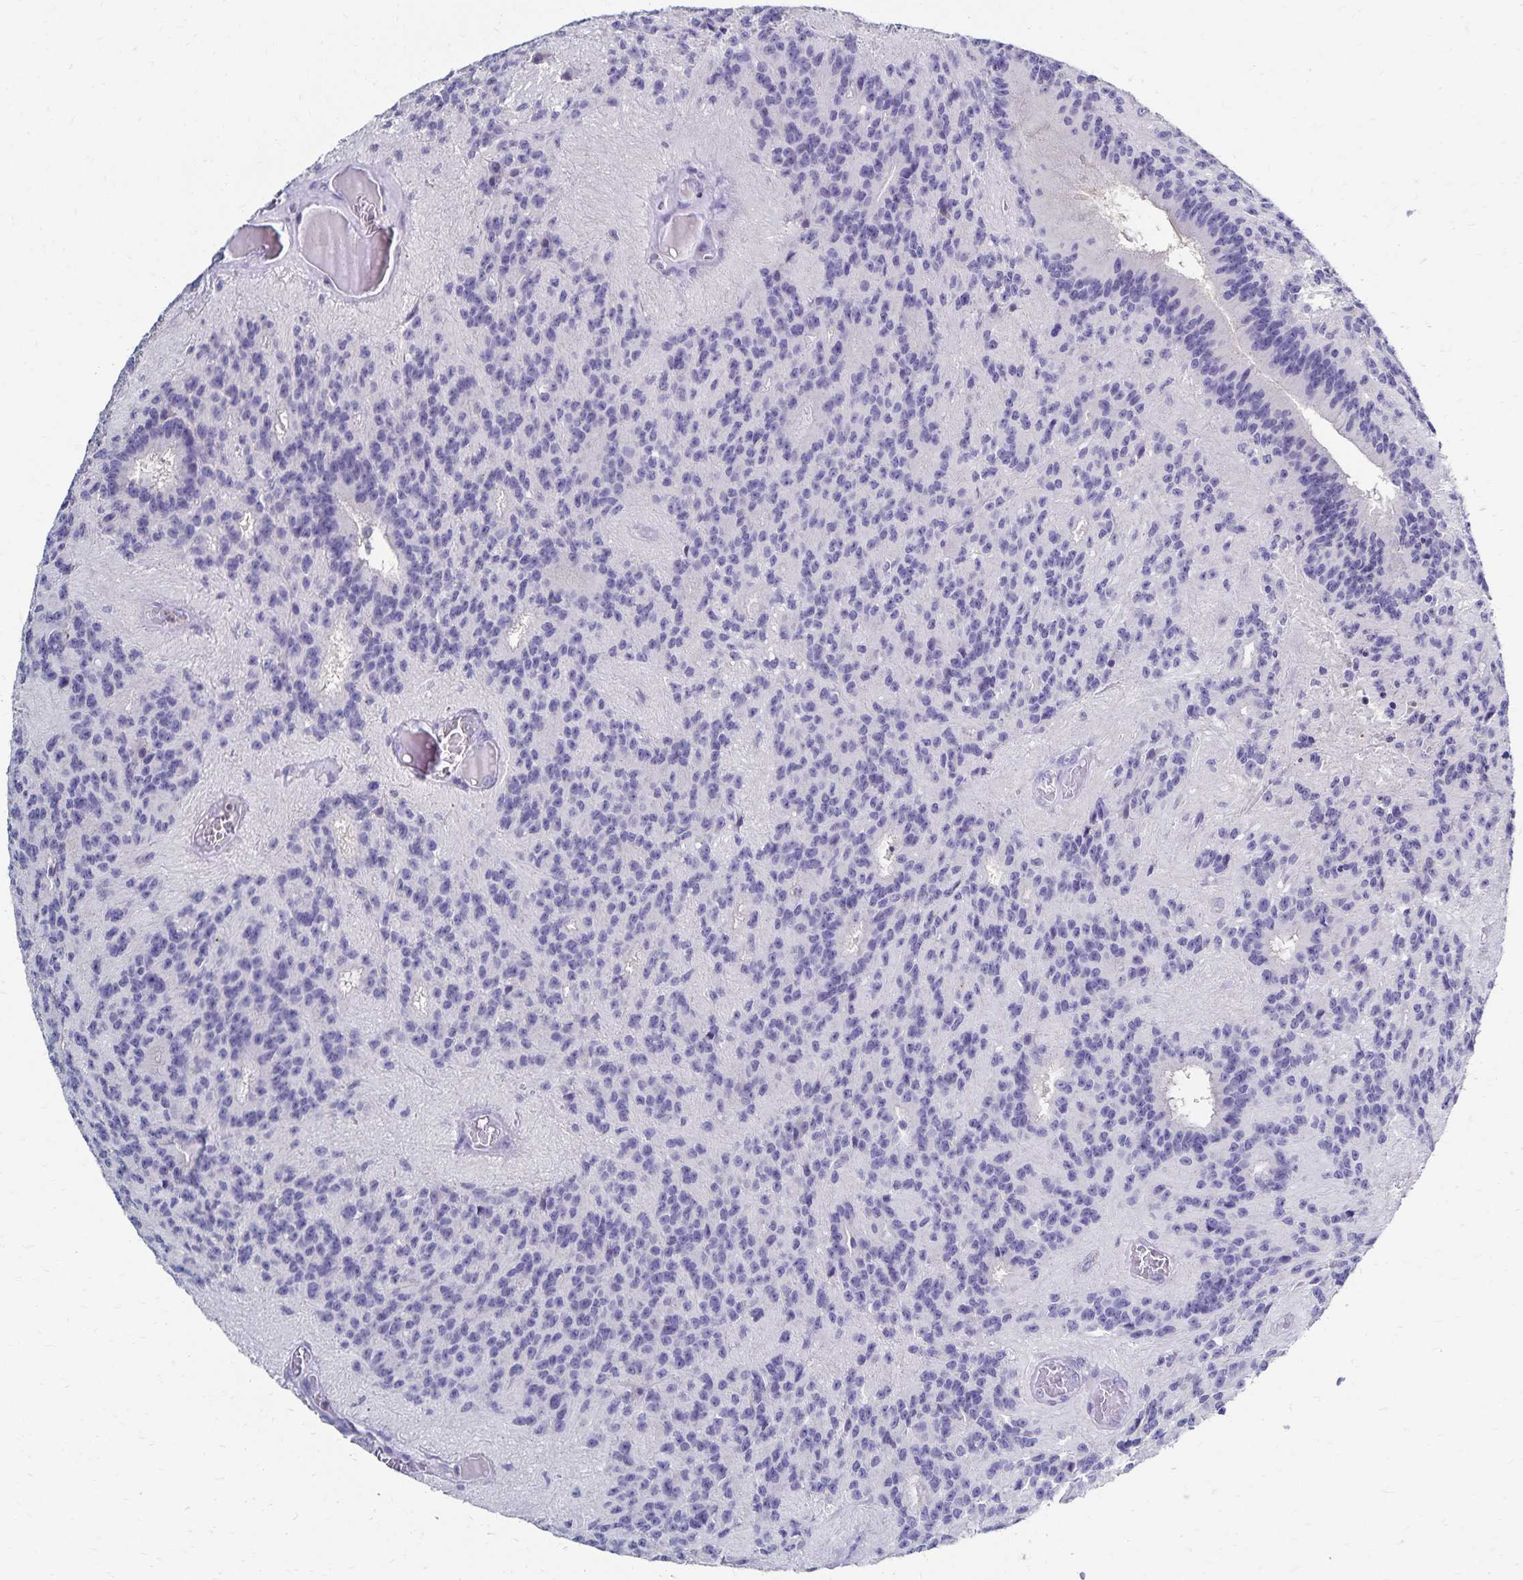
{"staining": {"intensity": "negative", "quantity": "none", "location": "none"}, "tissue": "glioma", "cell_type": "Tumor cells", "image_type": "cancer", "snomed": [{"axis": "morphology", "description": "Glioma, malignant, Low grade"}, {"axis": "topography", "description": "Brain"}], "caption": "Glioma was stained to show a protein in brown. There is no significant staining in tumor cells.", "gene": "PAX5", "patient": {"sex": "male", "age": 31}}